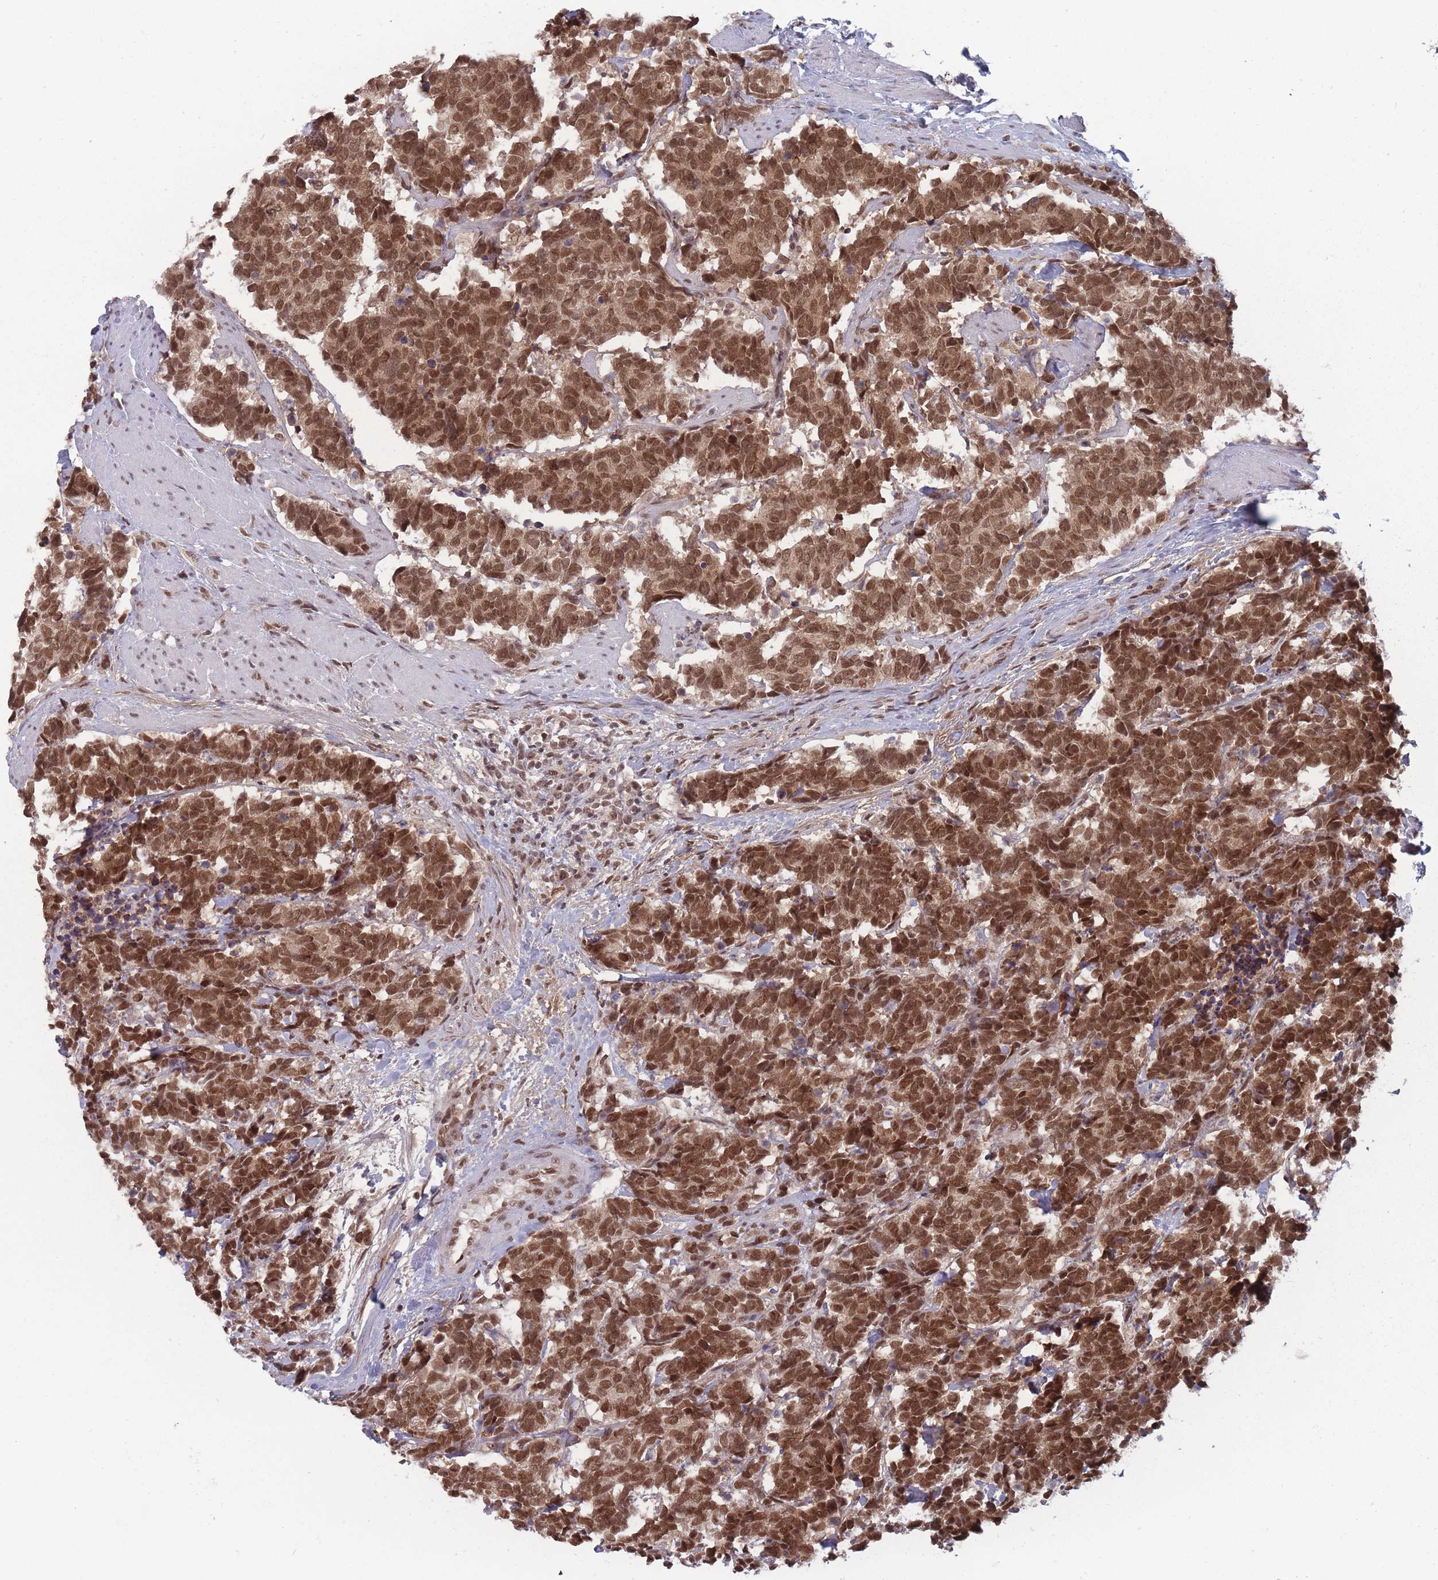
{"staining": {"intensity": "moderate", "quantity": ">75%", "location": "nuclear"}, "tissue": "carcinoid", "cell_type": "Tumor cells", "image_type": "cancer", "snomed": [{"axis": "morphology", "description": "Carcinoma, NOS"}, {"axis": "morphology", "description": "Carcinoid, malignant, NOS"}, {"axis": "topography", "description": "Prostate"}], "caption": "Carcinoma stained with a protein marker displays moderate staining in tumor cells.", "gene": "TMED3", "patient": {"sex": "male", "age": 57}}